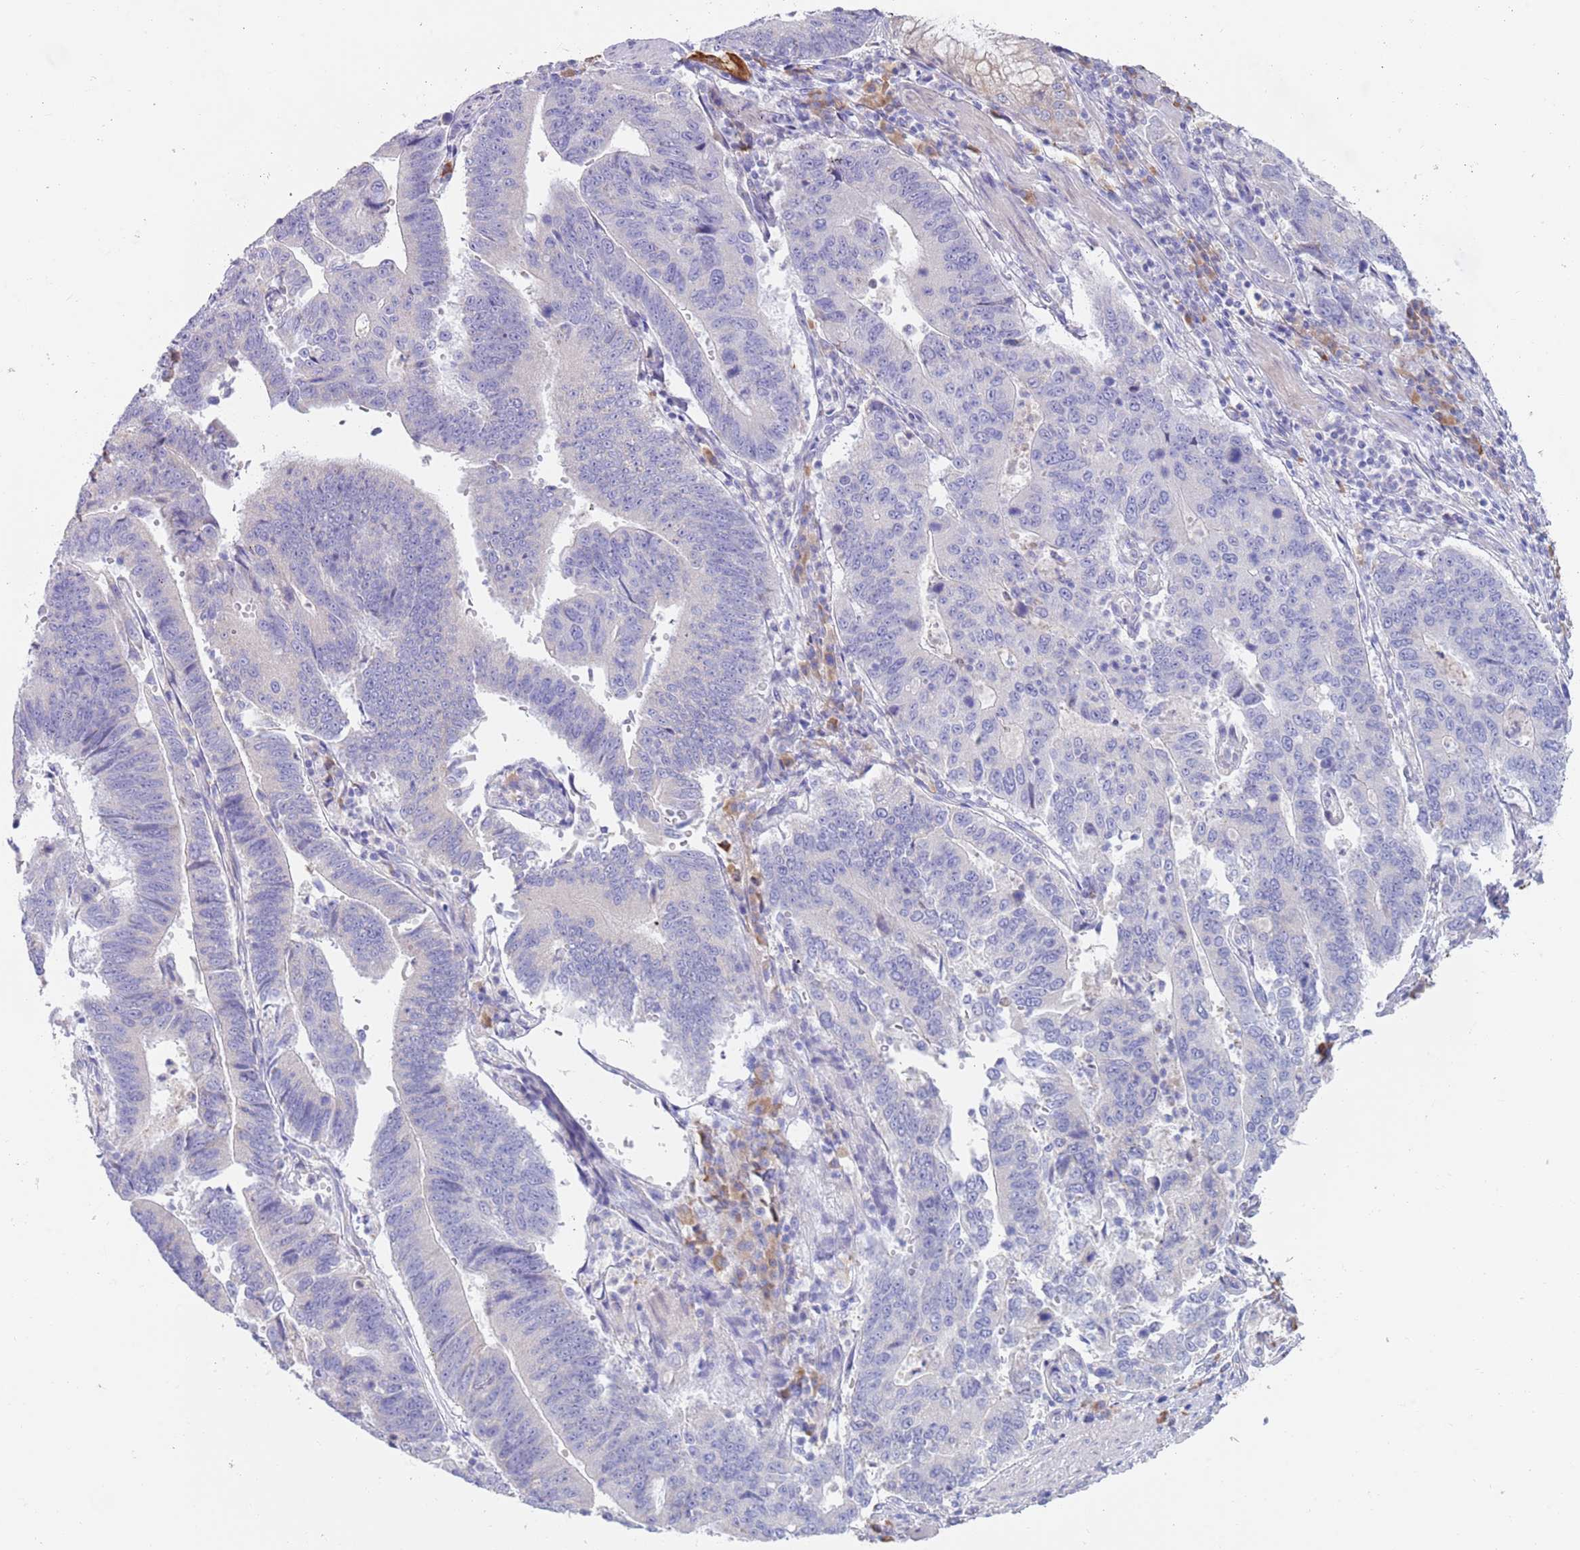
{"staining": {"intensity": "negative", "quantity": "none", "location": "none"}, "tissue": "stomach cancer", "cell_type": "Tumor cells", "image_type": "cancer", "snomed": [{"axis": "morphology", "description": "Adenocarcinoma, NOS"}, {"axis": "topography", "description": "Stomach"}], "caption": "Immunohistochemistry (IHC) of human stomach adenocarcinoma exhibits no staining in tumor cells.", "gene": "CCDC149", "patient": {"sex": "male", "age": 59}}